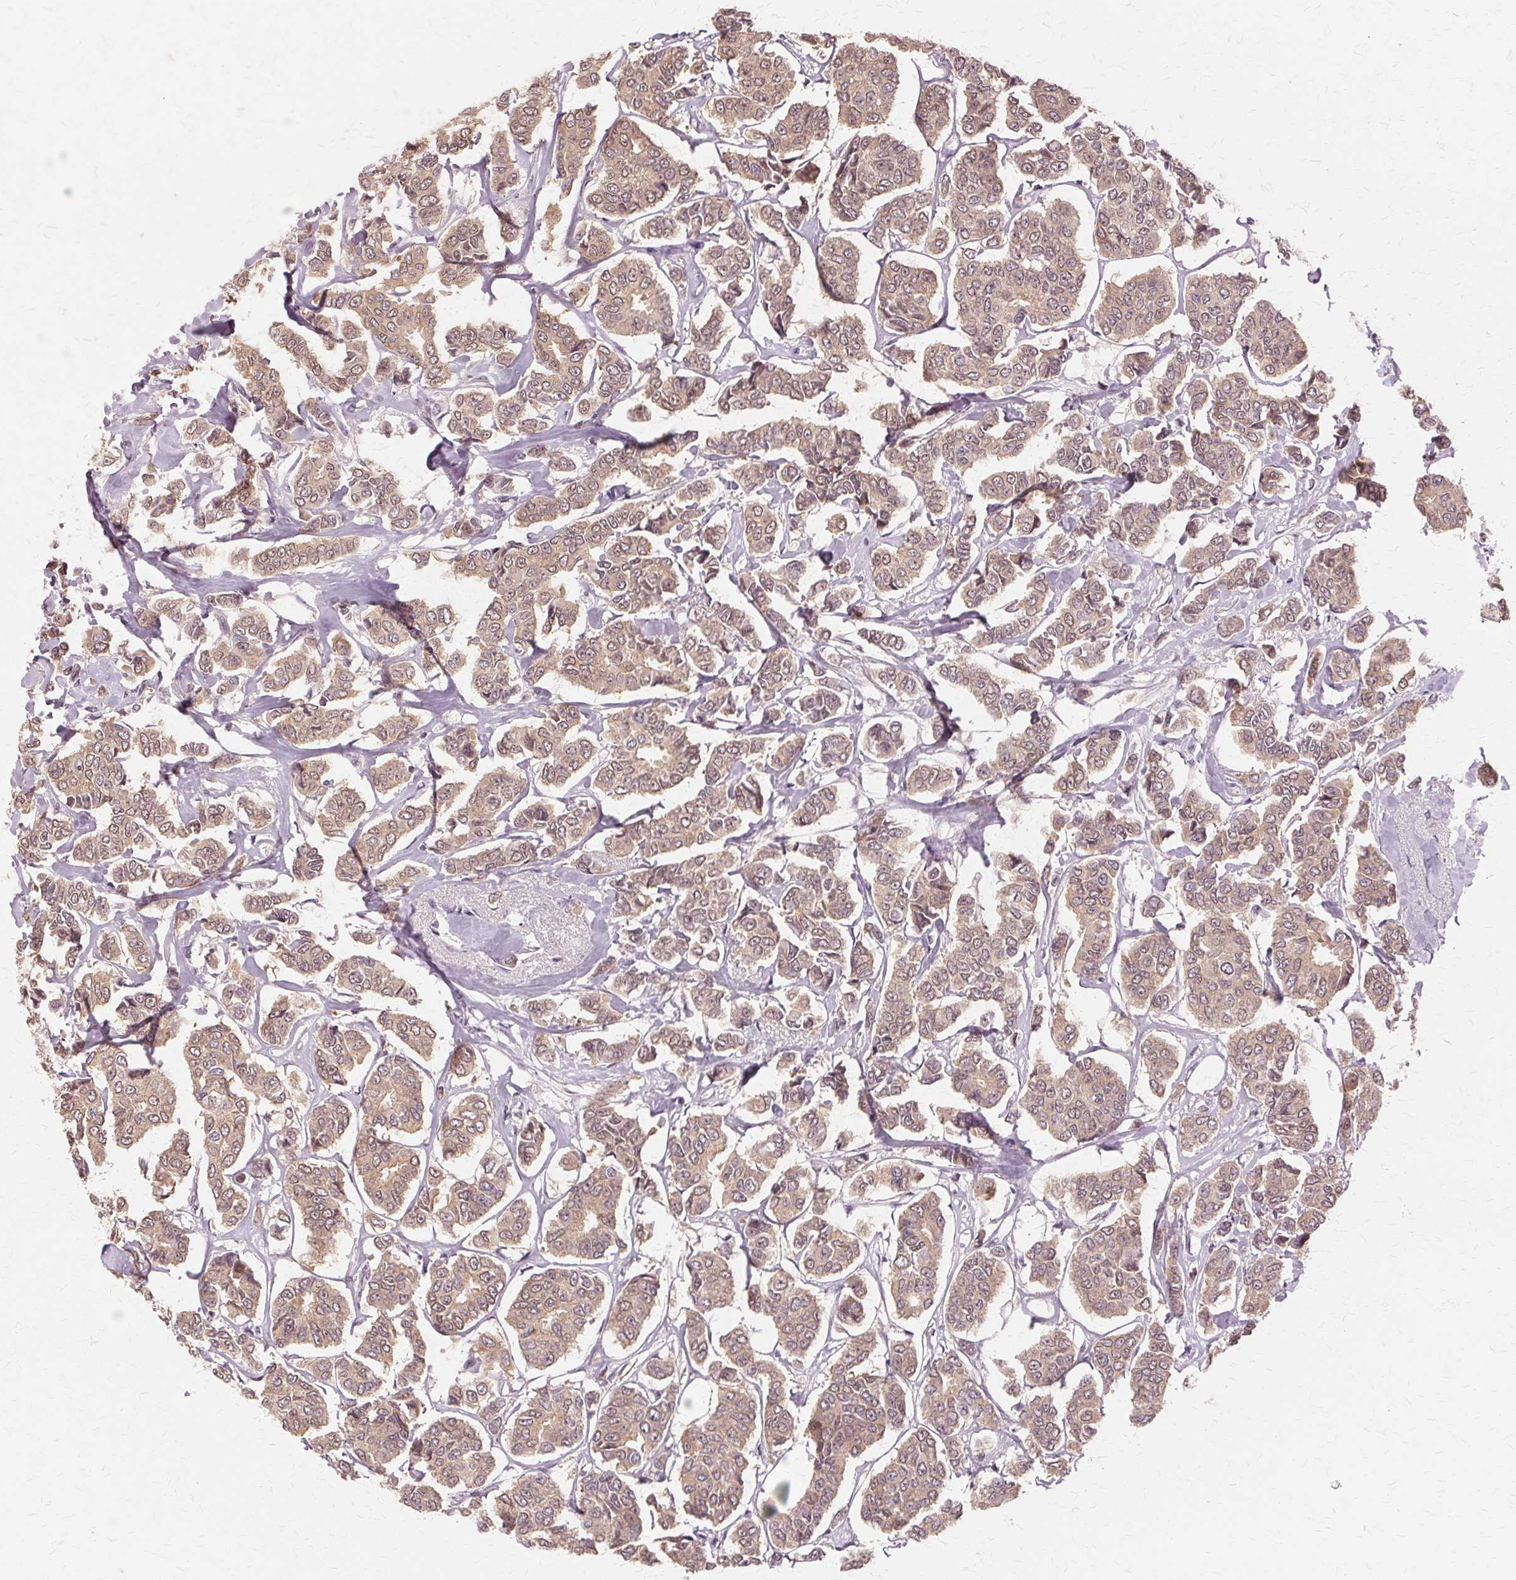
{"staining": {"intensity": "weak", "quantity": ">75%", "location": "cytoplasmic/membranous,nuclear"}, "tissue": "breast cancer", "cell_type": "Tumor cells", "image_type": "cancer", "snomed": [{"axis": "morphology", "description": "Duct carcinoma"}, {"axis": "topography", "description": "Breast"}], "caption": "Immunohistochemical staining of human breast cancer shows low levels of weak cytoplasmic/membranous and nuclear protein staining in about >75% of tumor cells.", "gene": "PRMT5", "patient": {"sex": "female", "age": 94}}